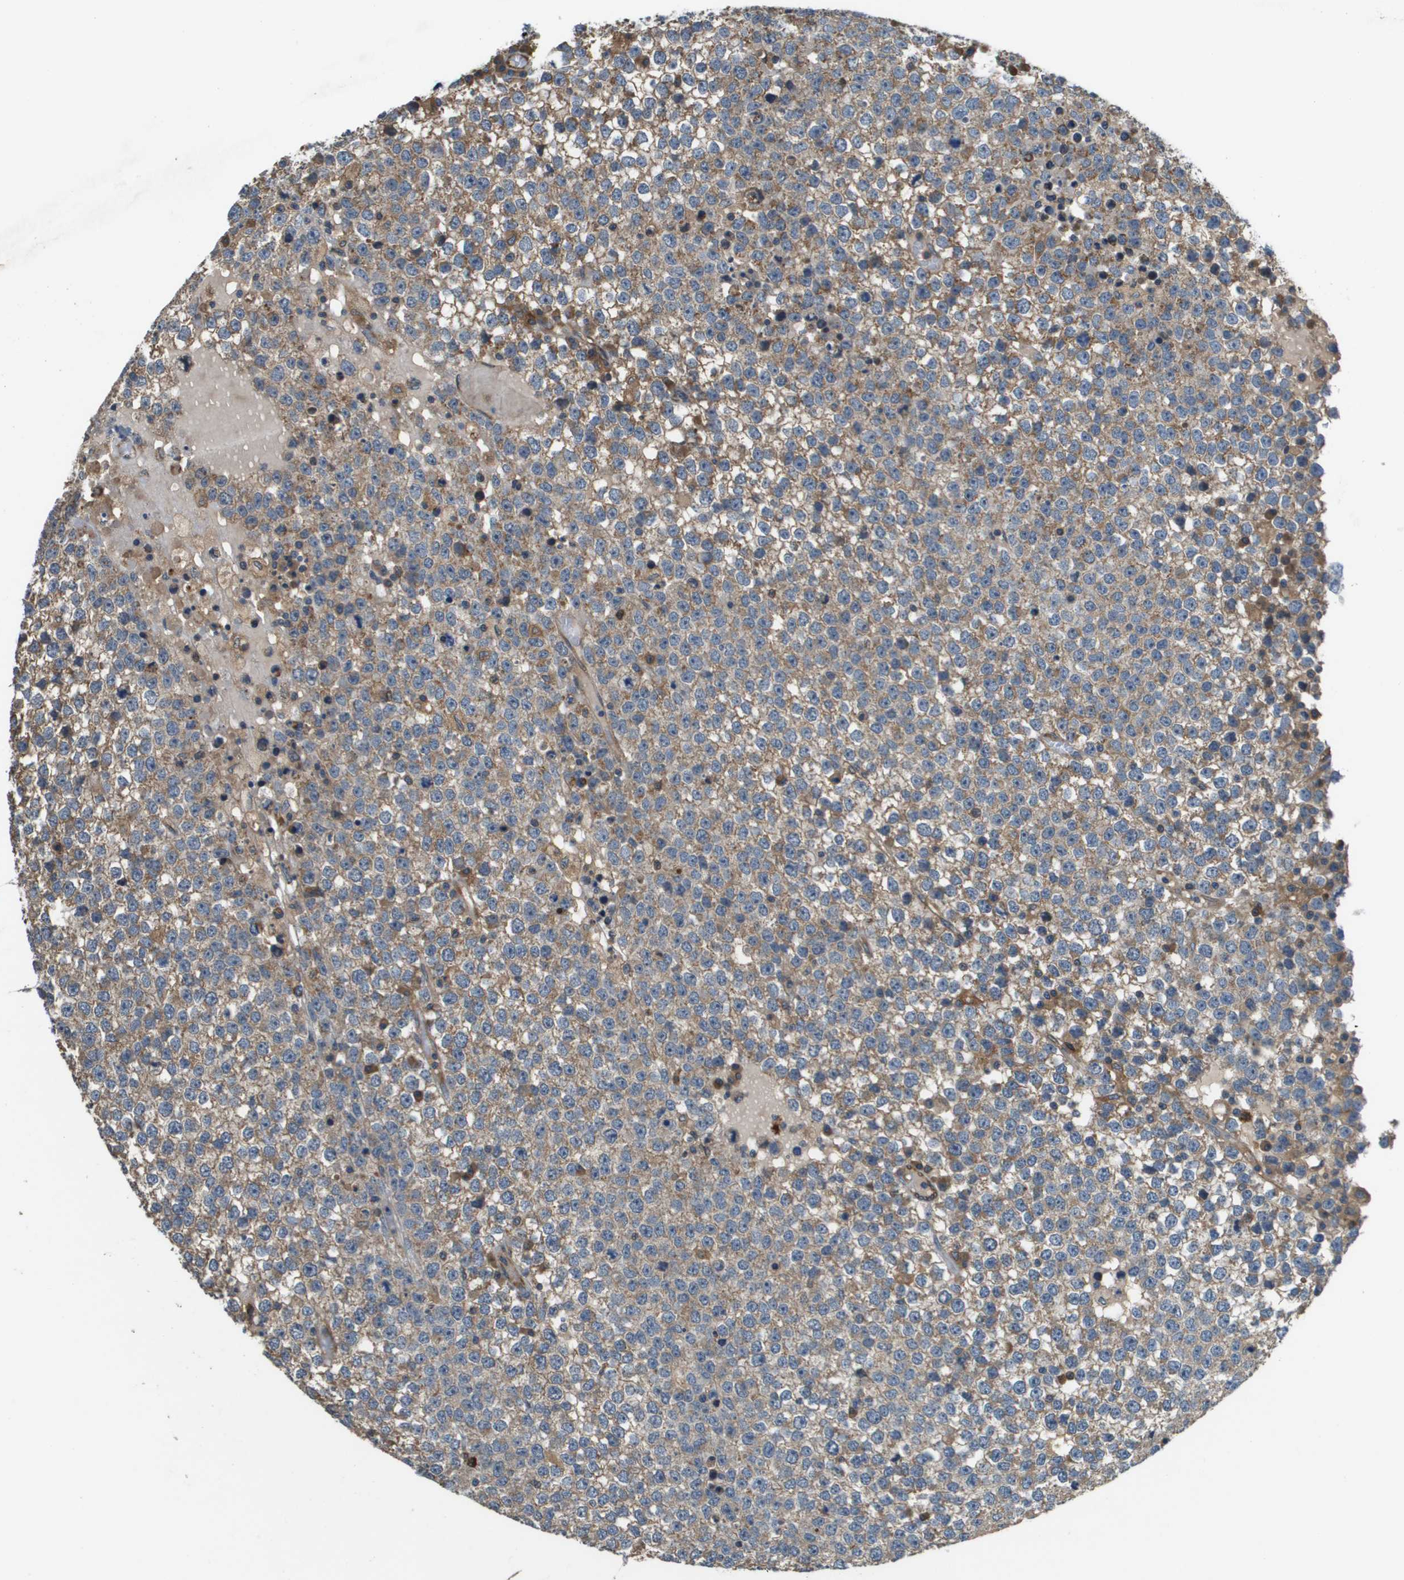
{"staining": {"intensity": "moderate", "quantity": "25%-75%", "location": "cytoplasmic/membranous"}, "tissue": "testis cancer", "cell_type": "Tumor cells", "image_type": "cancer", "snomed": [{"axis": "morphology", "description": "Seminoma, NOS"}, {"axis": "topography", "description": "Testis"}], "caption": "Testis cancer stained for a protein (brown) displays moderate cytoplasmic/membranous positive positivity in about 25%-75% of tumor cells.", "gene": "SAMSN1", "patient": {"sex": "male", "age": 65}}